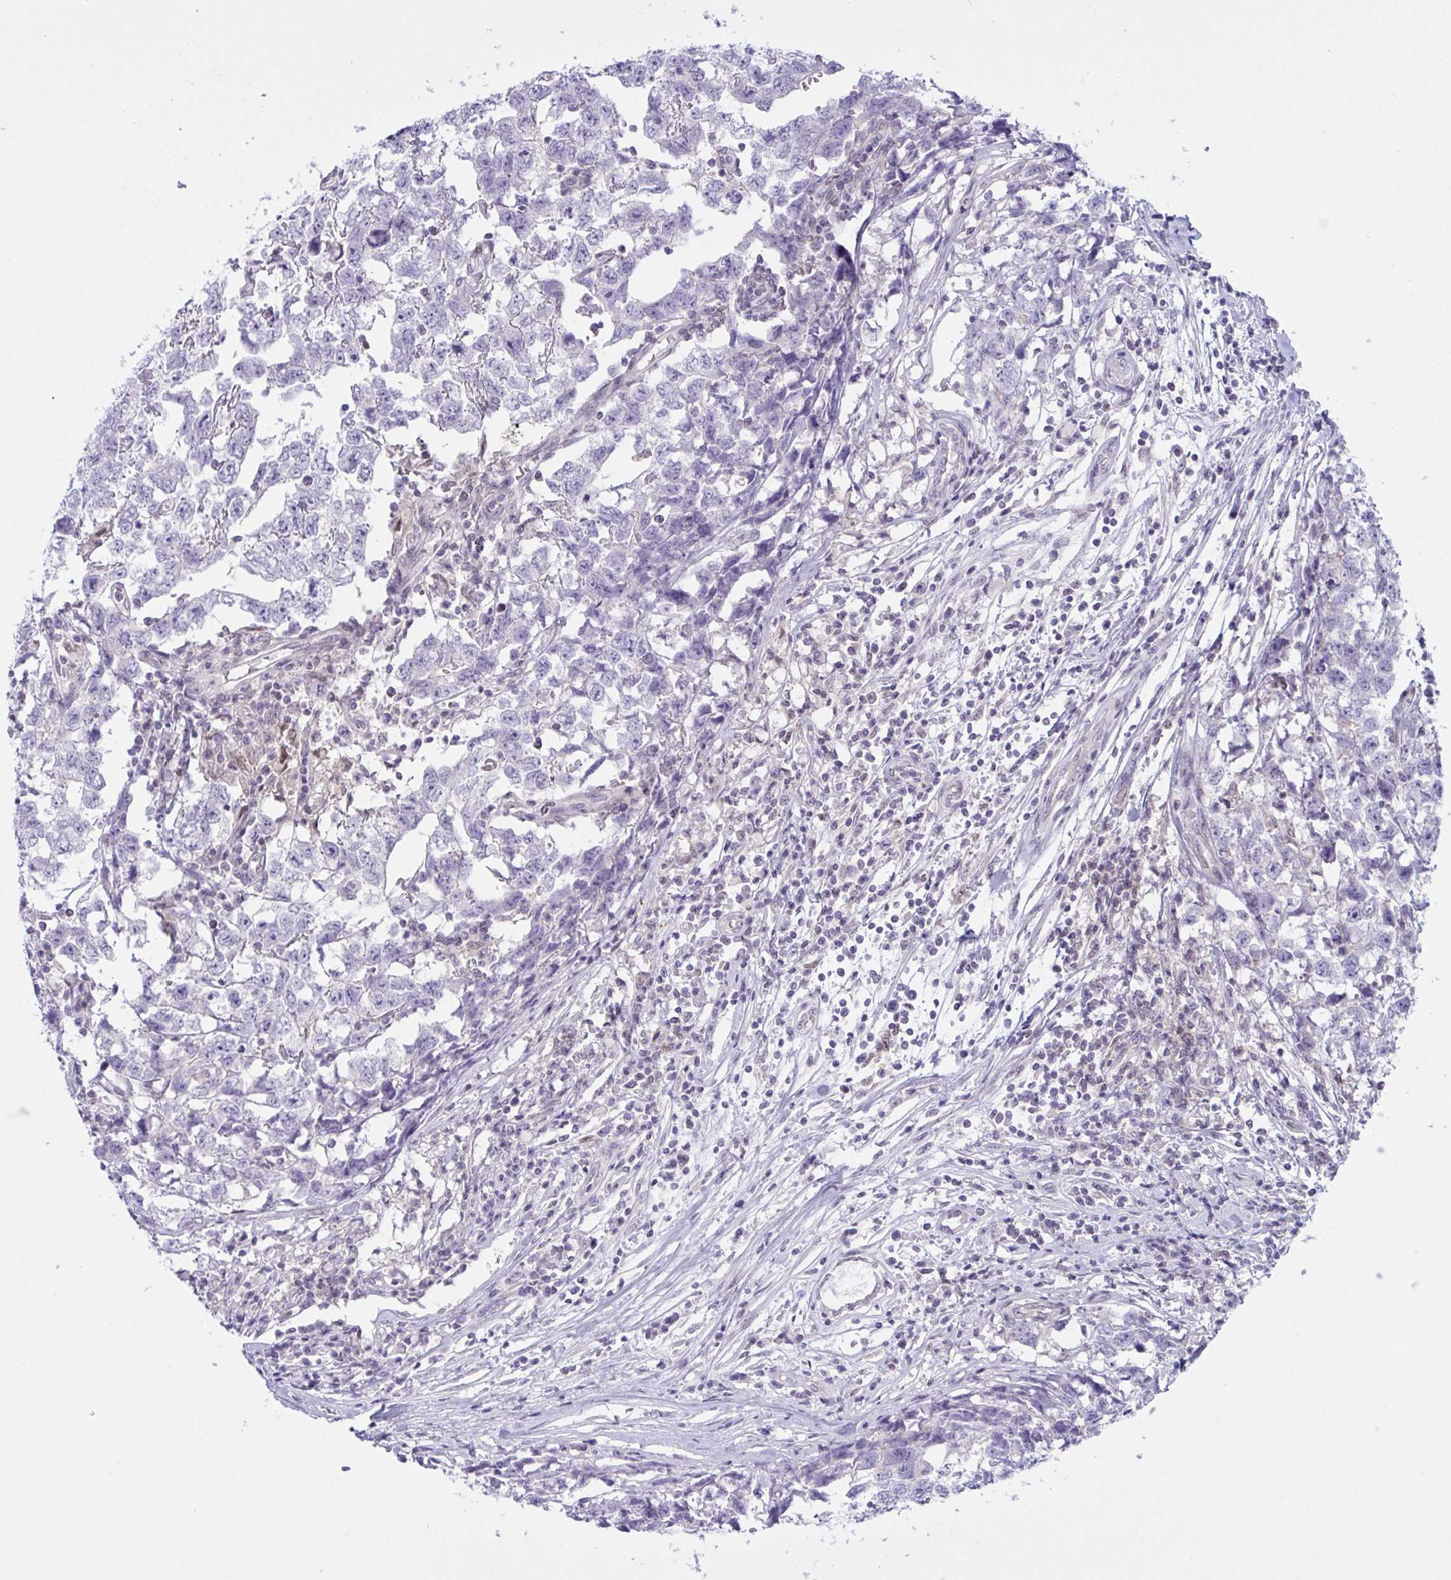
{"staining": {"intensity": "negative", "quantity": "none", "location": "none"}, "tissue": "testis cancer", "cell_type": "Tumor cells", "image_type": "cancer", "snomed": [{"axis": "morphology", "description": "Carcinoma, Embryonal, NOS"}, {"axis": "topography", "description": "Testis"}], "caption": "This is an IHC photomicrograph of testis cancer (embryonal carcinoma). There is no expression in tumor cells.", "gene": "TANK", "patient": {"sex": "male", "age": 22}}